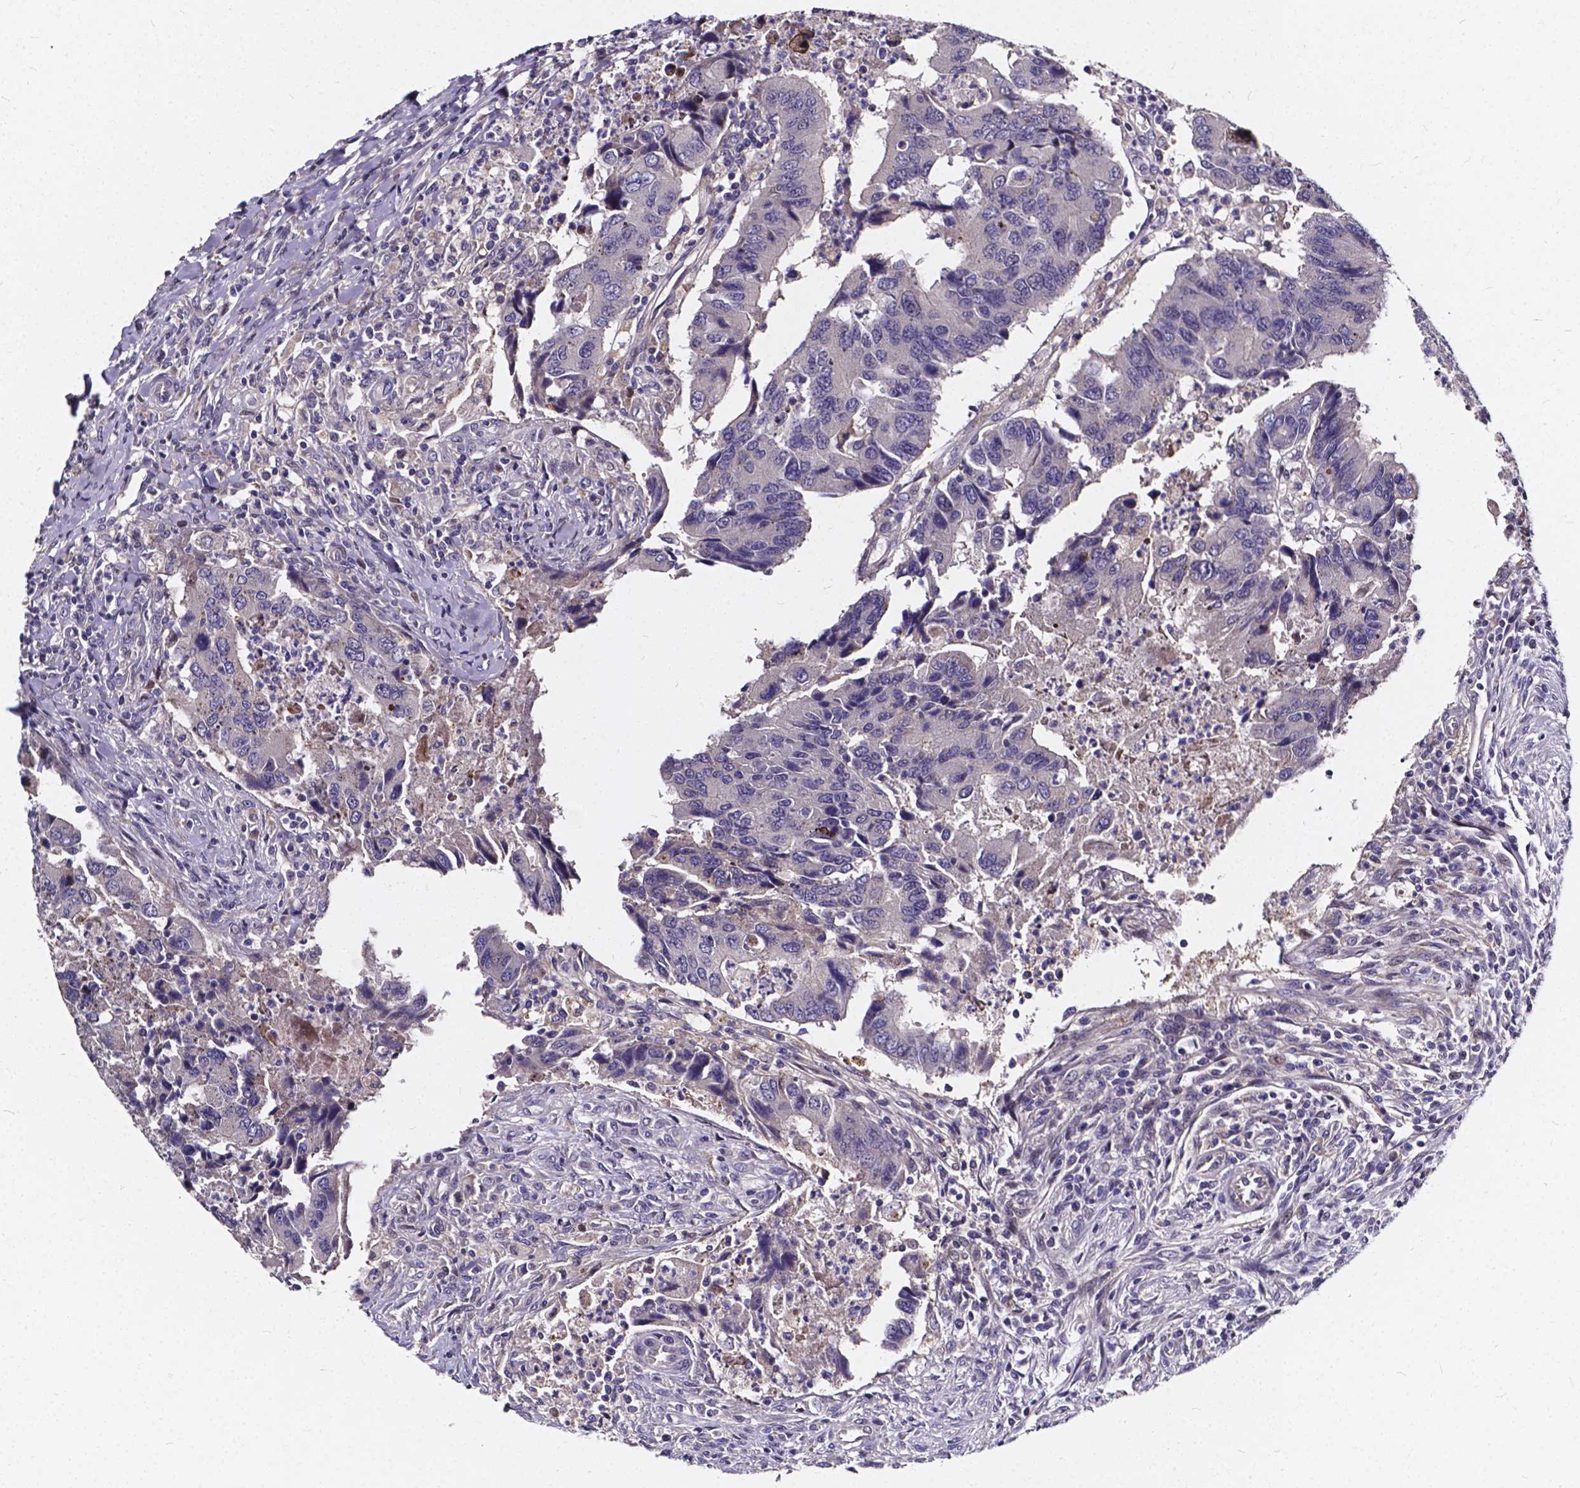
{"staining": {"intensity": "negative", "quantity": "none", "location": "none"}, "tissue": "colorectal cancer", "cell_type": "Tumor cells", "image_type": "cancer", "snomed": [{"axis": "morphology", "description": "Adenocarcinoma, NOS"}, {"axis": "topography", "description": "Colon"}], "caption": "This is an immunohistochemistry image of human colorectal cancer. There is no expression in tumor cells.", "gene": "SOWAHA", "patient": {"sex": "female", "age": 67}}